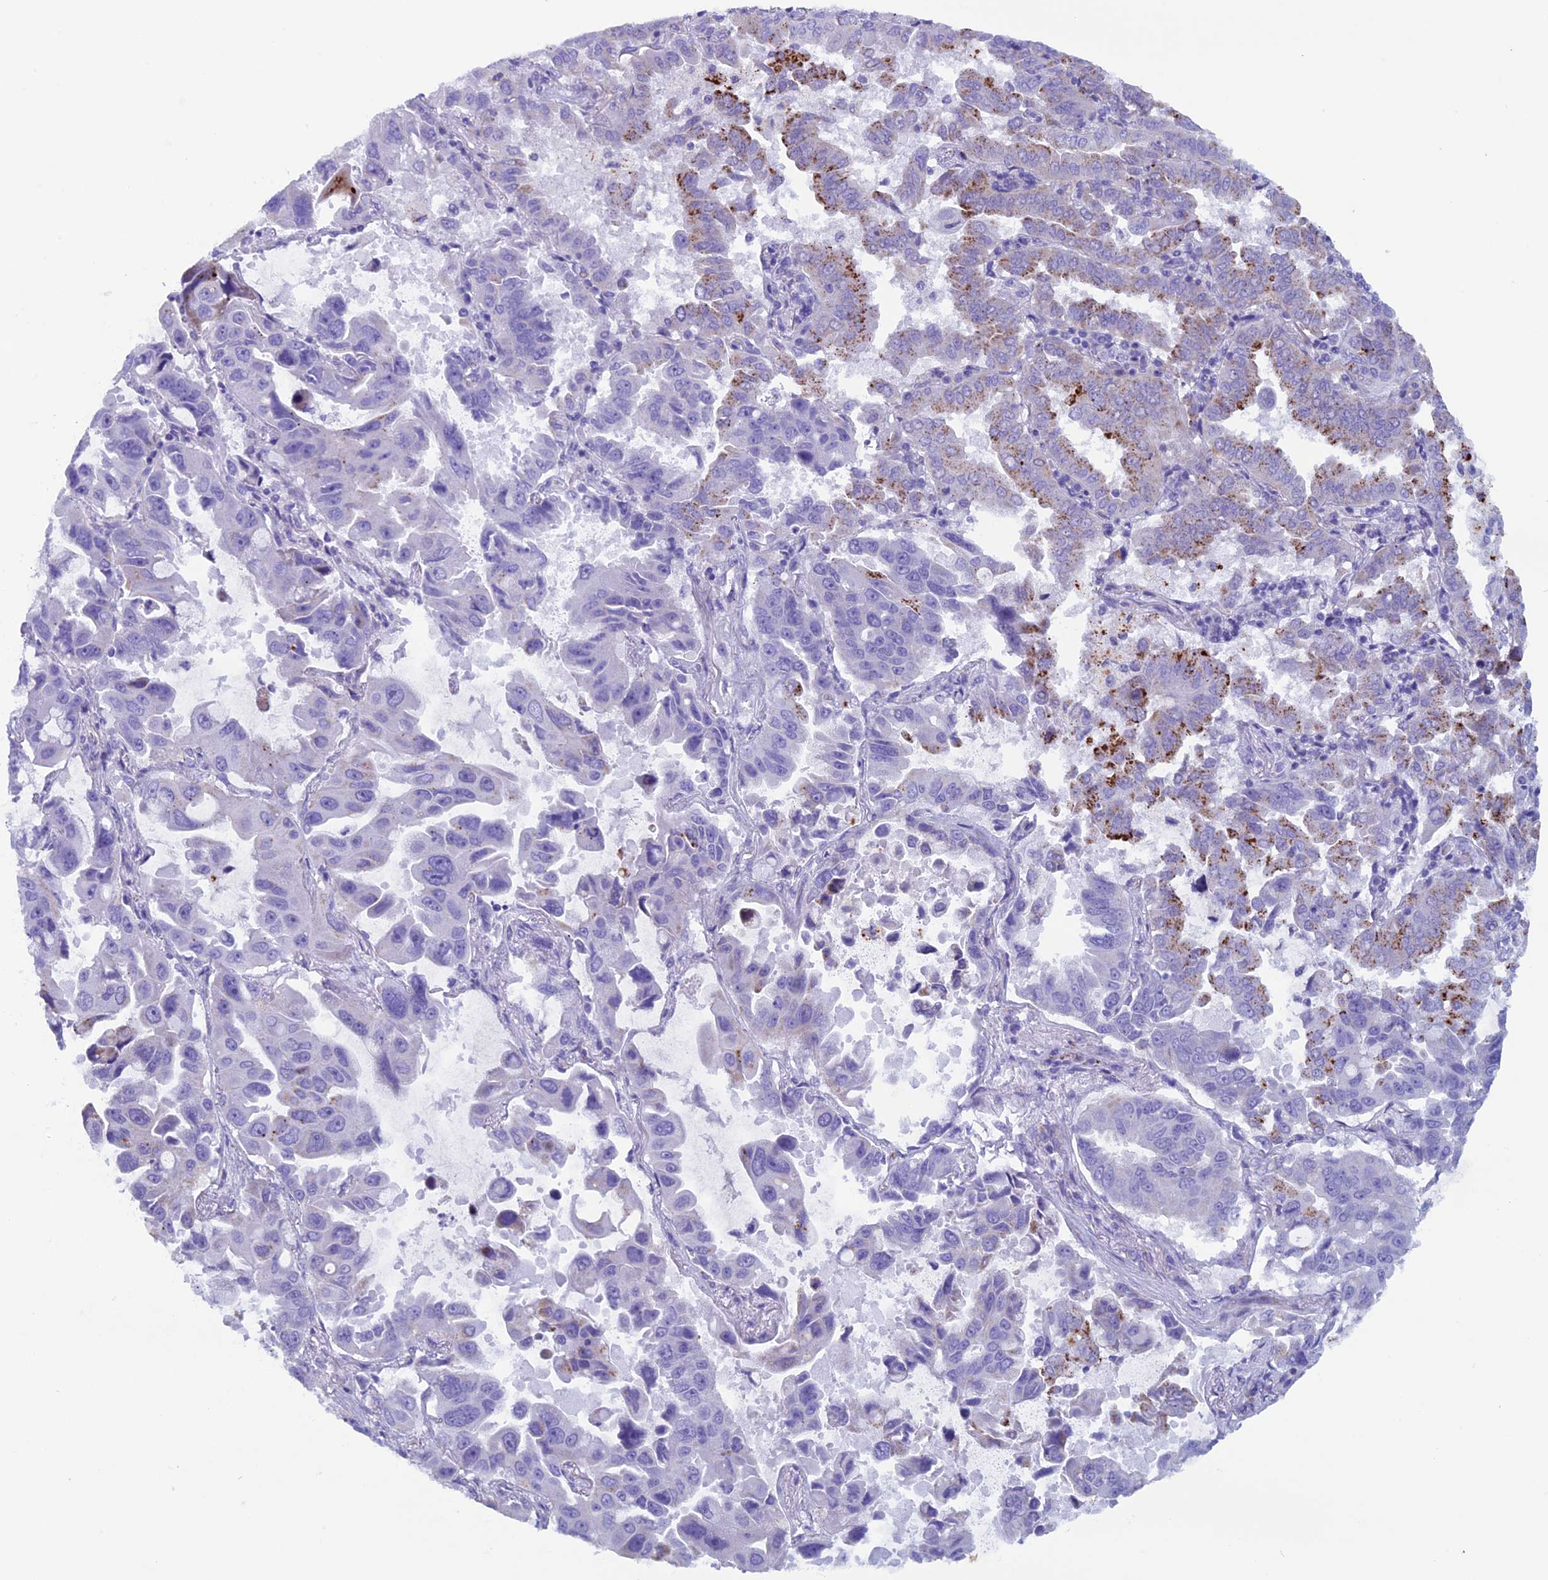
{"staining": {"intensity": "strong", "quantity": "<25%", "location": "cytoplasmic/membranous"}, "tissue": "lung cancer", "cell_type": "Tumor cells", "image_type": "cancer", "snomed": [{"axis": "morphology", "description": "Adenocarcinoma, NOS"}, {"axis": "topography", "description": "Lung"}], "caption": "Brown immunohistochemical staining in human adenocarcinoma (lung) exhibits strong cytoplasmic/membranous staining in about <25% of tumor cells. Immunohistochemistry (ihc) stains the protein of interest in brown and the nuclei are stained blue.", "gene": "ZNF563", "patient": {"sex": "male", "age": 64}}